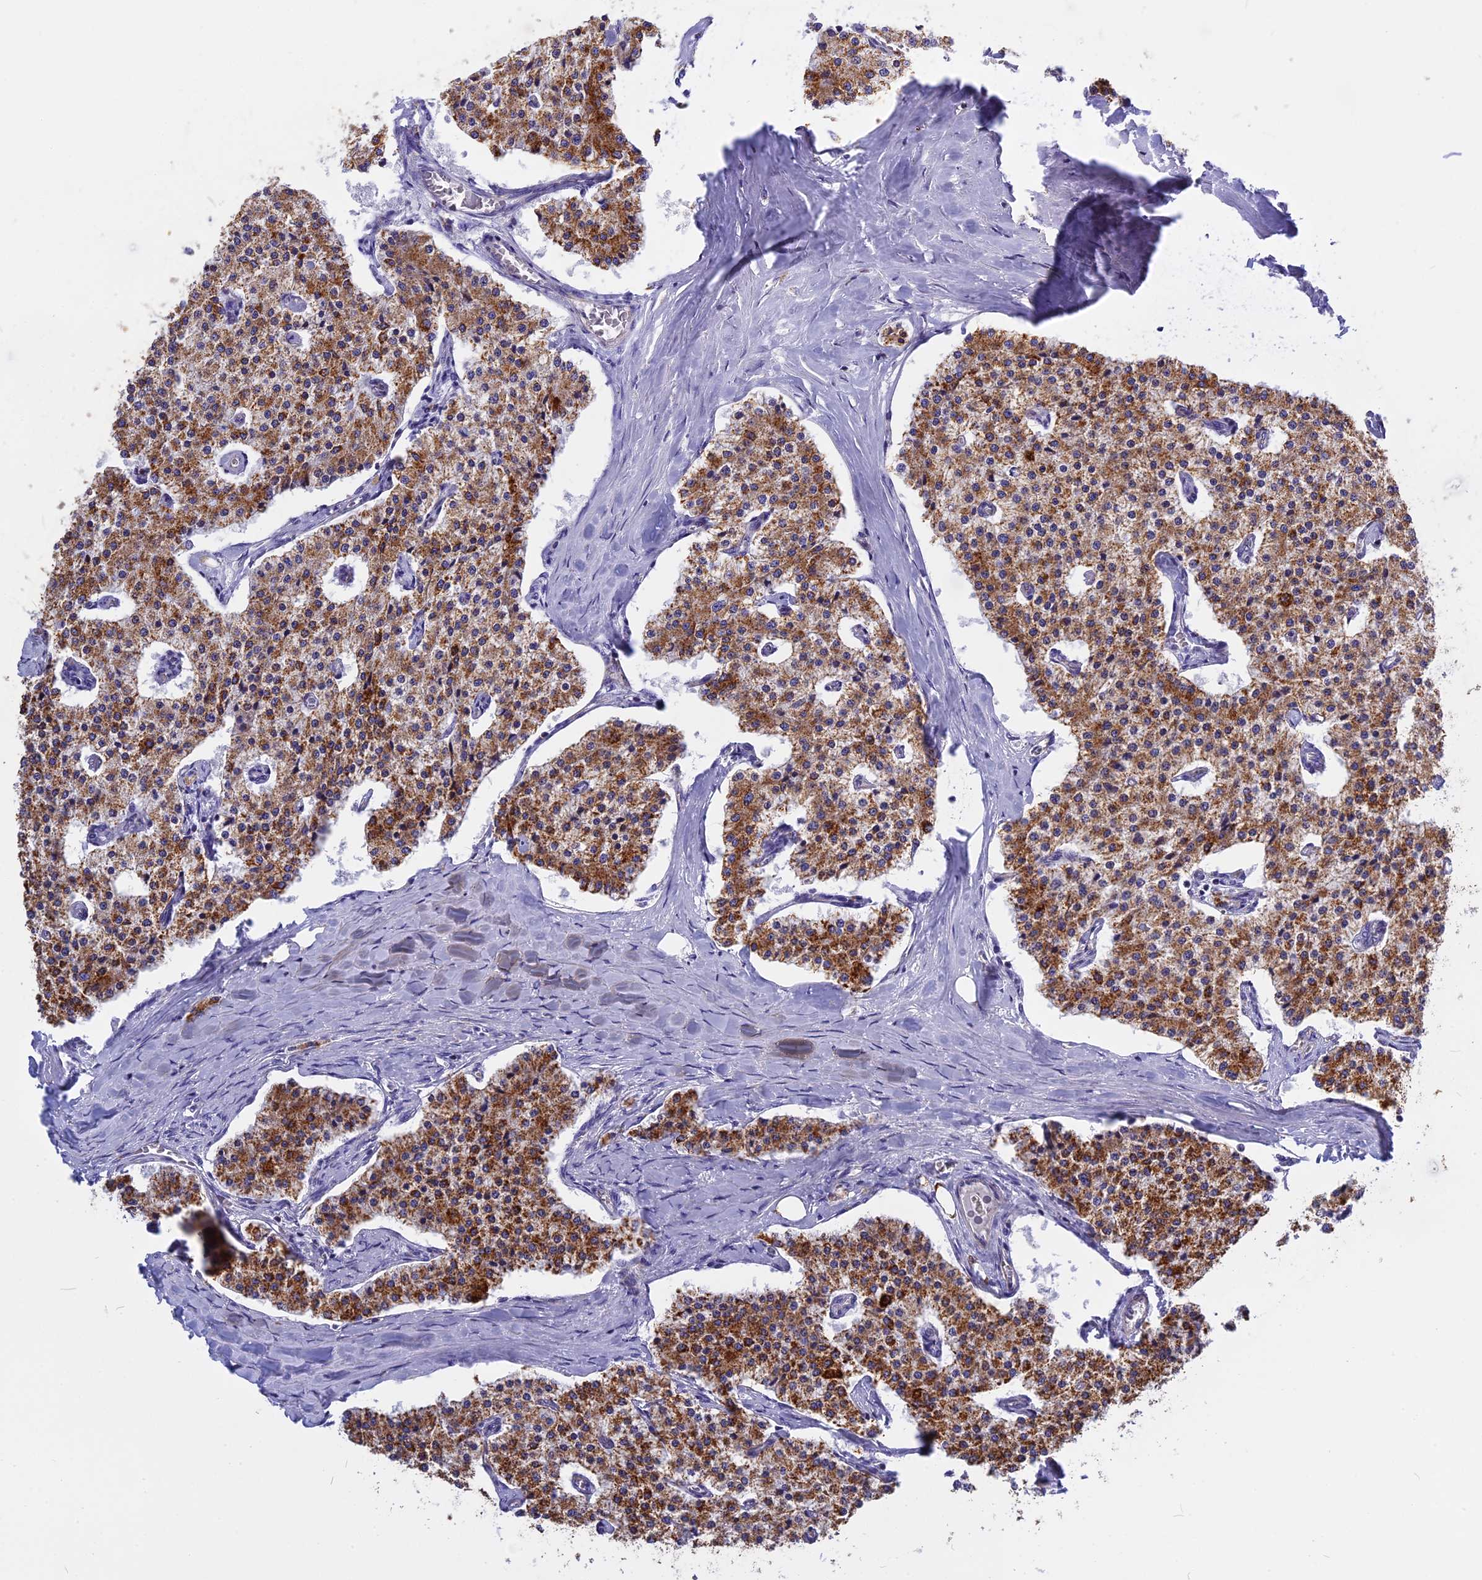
{"staining": {"intensity": "strong", "quantity": ">75%", "location": "cytoplasmic/membranous"}, "tissue": "carcinoid", "cell_type": "Tumor cells", "image_type": "cancer", "snomed": [{"axis": "morphology", "description": "Carcinoid, malignant, NOS"}, {"axis": "topography", "description": "Colon"}], "caption": "Immunohistochemistry (IHC) image of neoplastic tissue: human carcinoid stained using IHC demonstrates high levels of strong protein expression localized specifically in the cytoplasmic/membranous of tumor cells, appearing as a cytoplasmic/membranous brown color.", "gene": "VDAC2", "patient": {"sex": "female", "age": 52}}